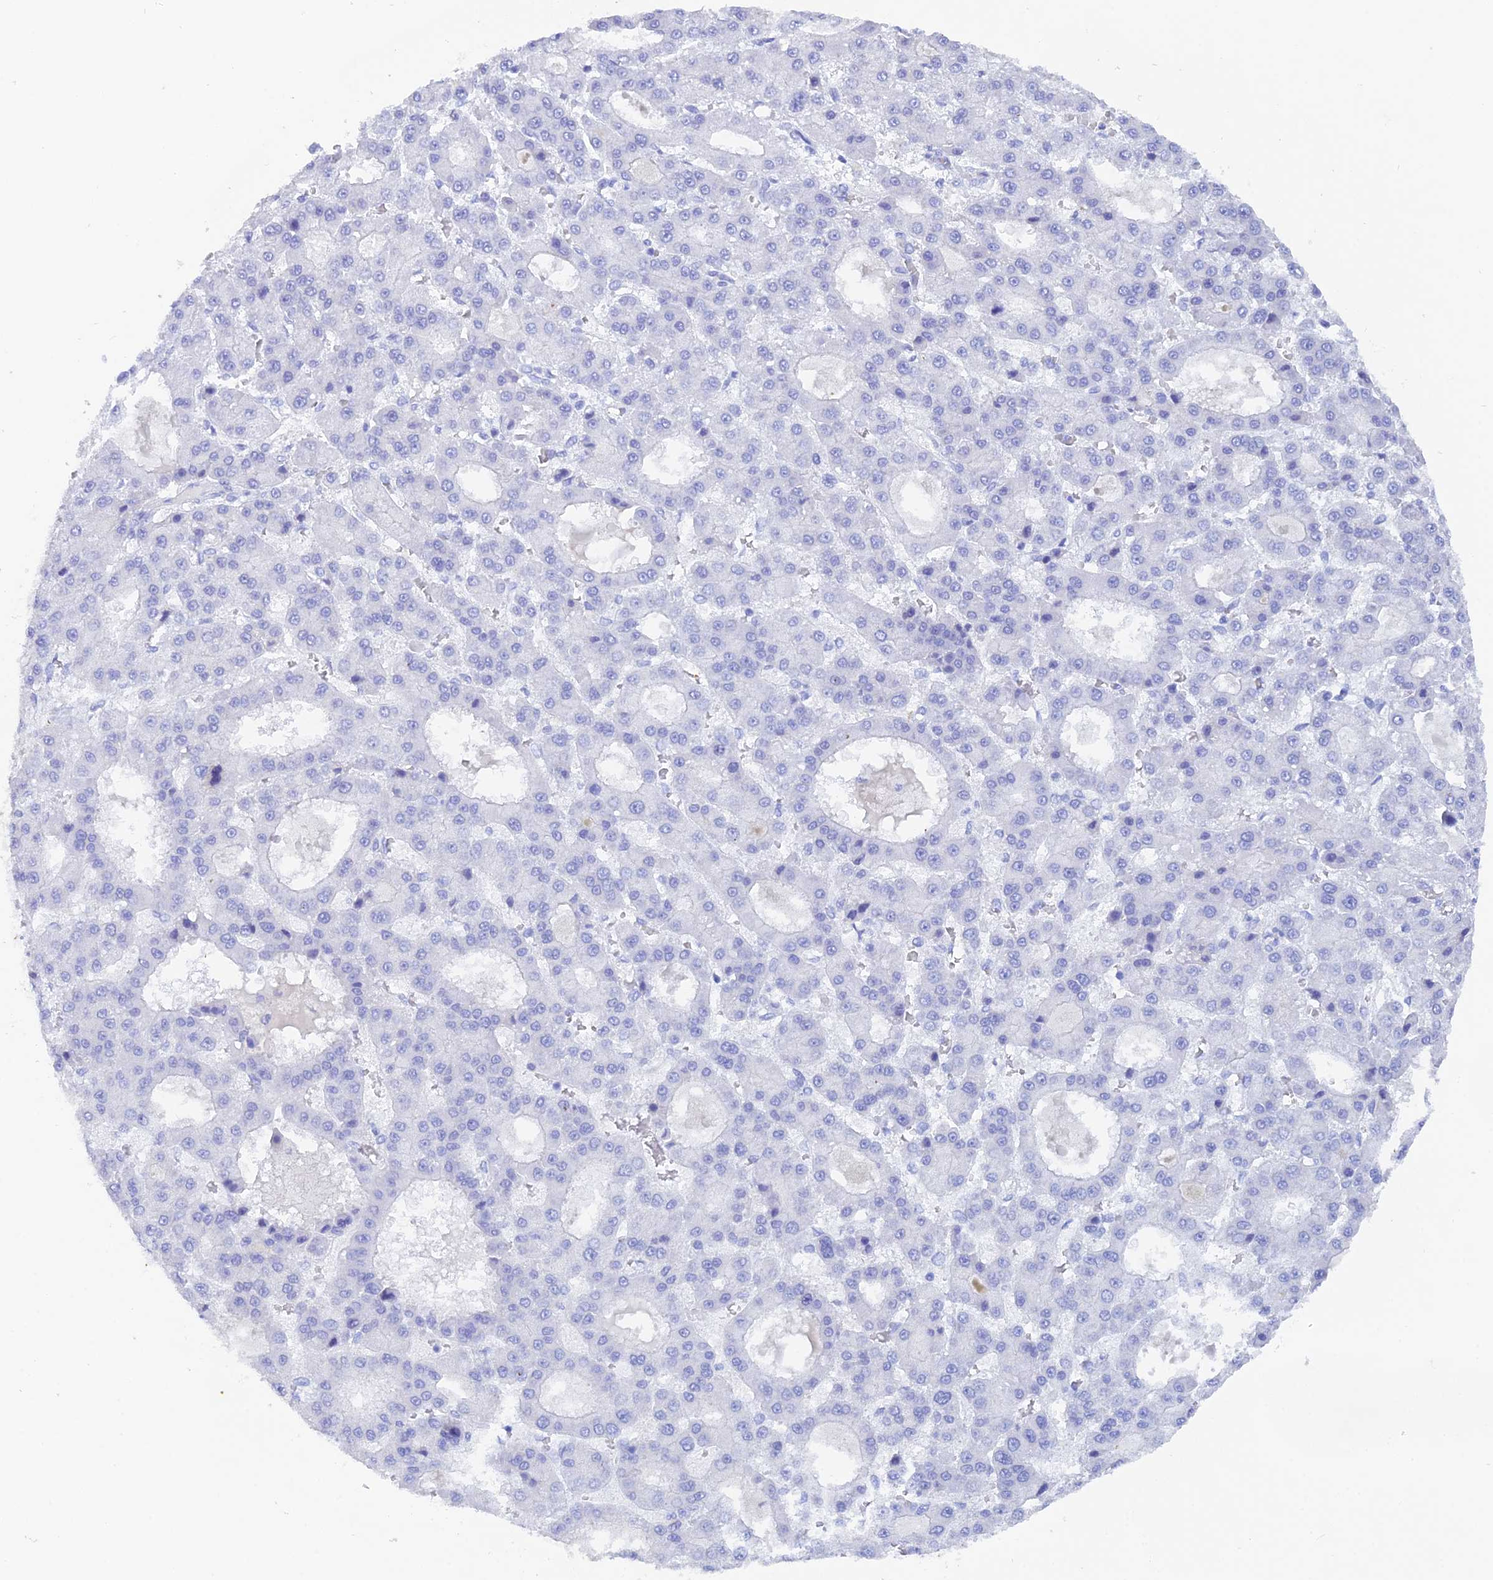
{"staining": {"intensity": "negative", "quantity": "none", "location": "none"}, "tissue": "liver cancer", "cell_type": "Tumor cells", "image_type": "cancer", "snomed": [{"axis": "morphology", "description": "Carcinoma, Hepatocellular, NOS"}, {"axis": "topography", "description": "Liver"}], "caption": "DAB (3,3'-diaminobenzidine) immunohistochemical staining of hepatocellular carcinoma (liver) shows no significant staining in tumor cells. The staining was performed using DAB (3,3'-diaminobenzidine) to visualize the protein expression in brown, while the nuclei were stained in blue with hematoxylin (Magnification: 20x).", "gene": "REG1A", "patient": {"sex": "male", "age": 70}}